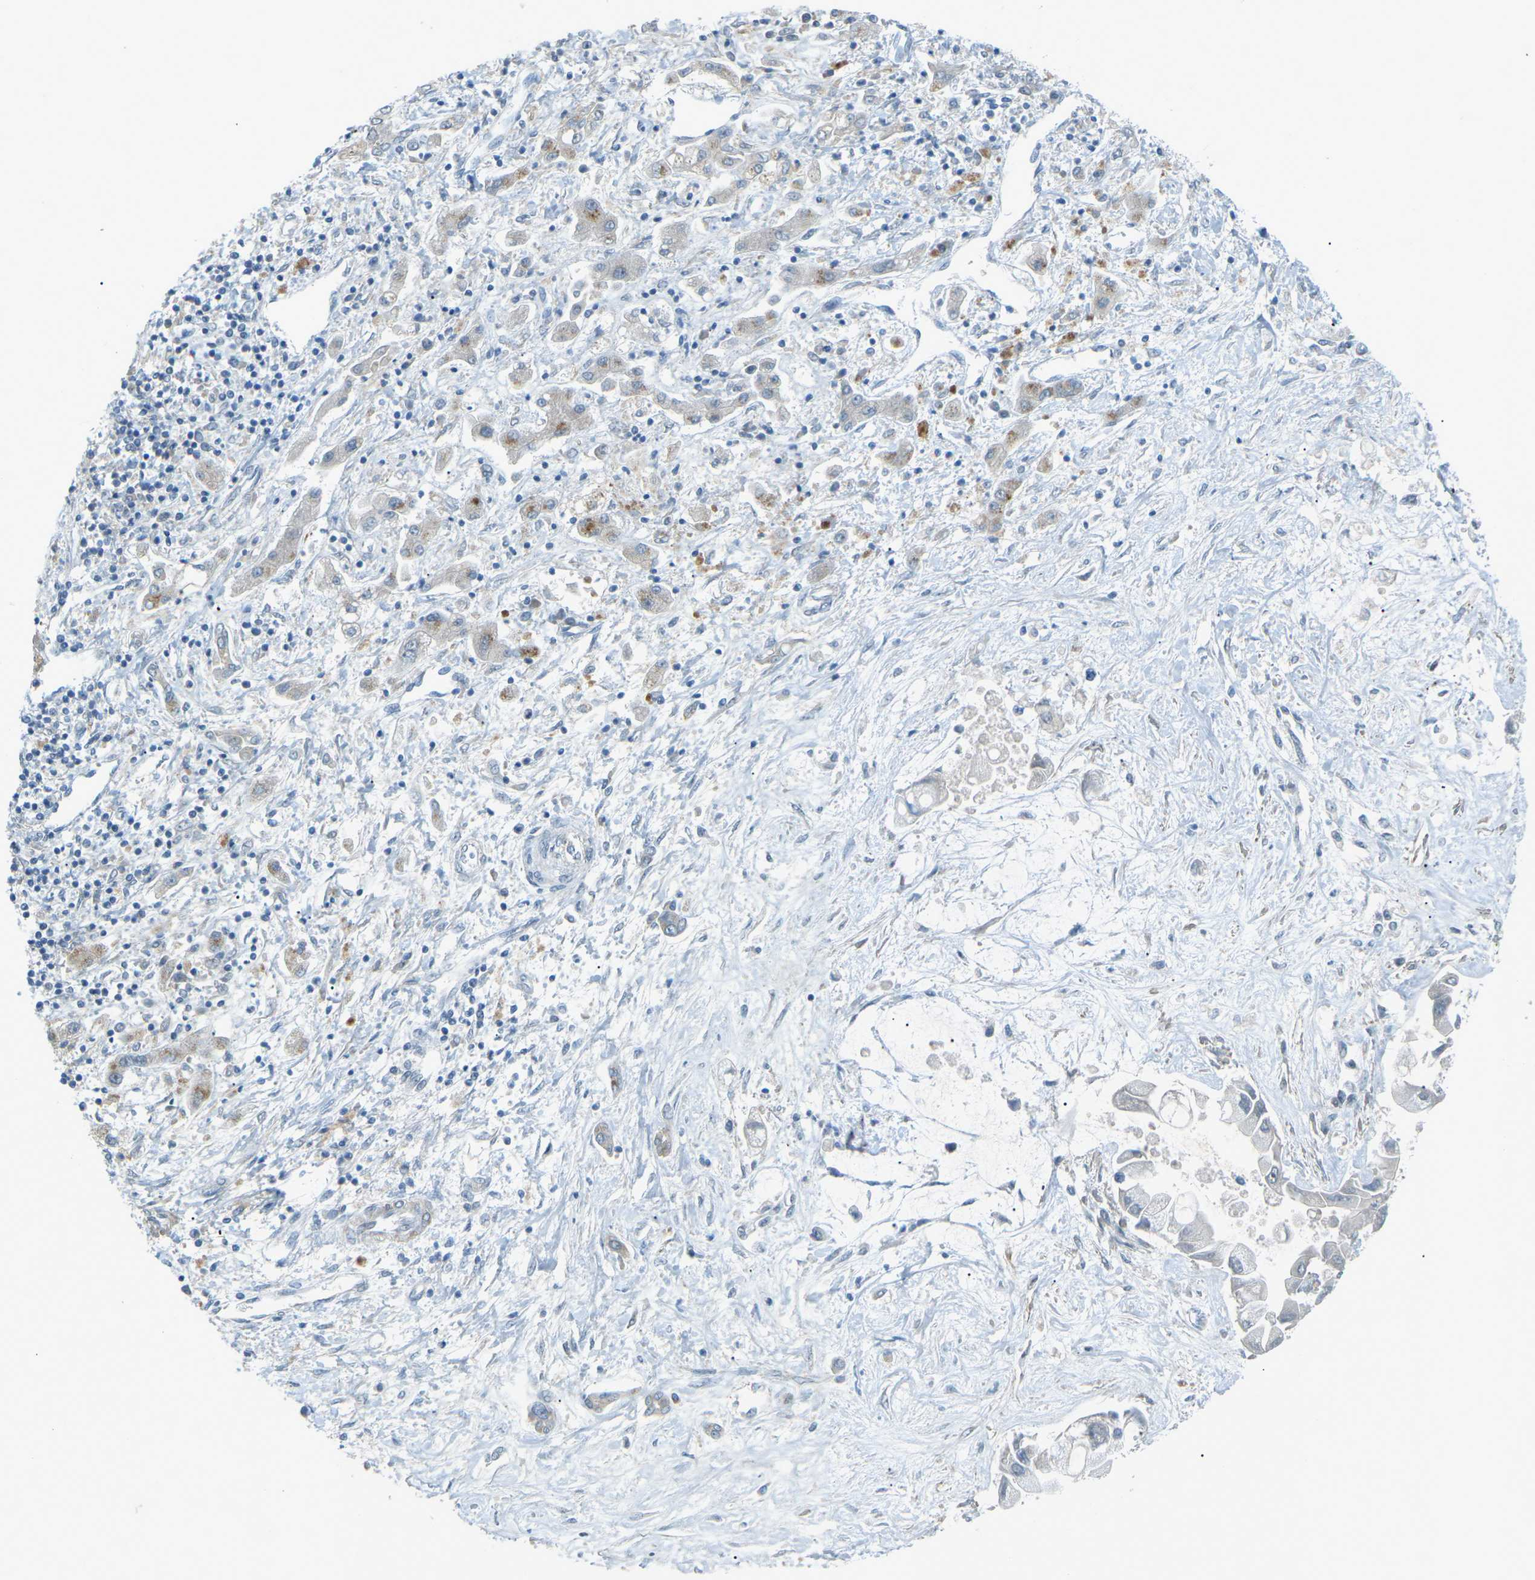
{"staining": {"intensity": "negative", "quantity": "none", "location": "none"}, "tissue": "liver cancer", "cell_type": "Tumor cells", "image_type": "cancer", "snomed": [{"axis": "morphology", "description": "Cholangiocarcinoma"}, {"axis": "topography", "description": "Liver"}], "caption": "DAB (3,3'-diaminobenzidine) immunohistochemical staining of liver cancer (cholangiocarcinoma) displays no significant positivity in tumor cells.", "gene": "RTN3", "patient": {"sex": "male", "age": 50}}